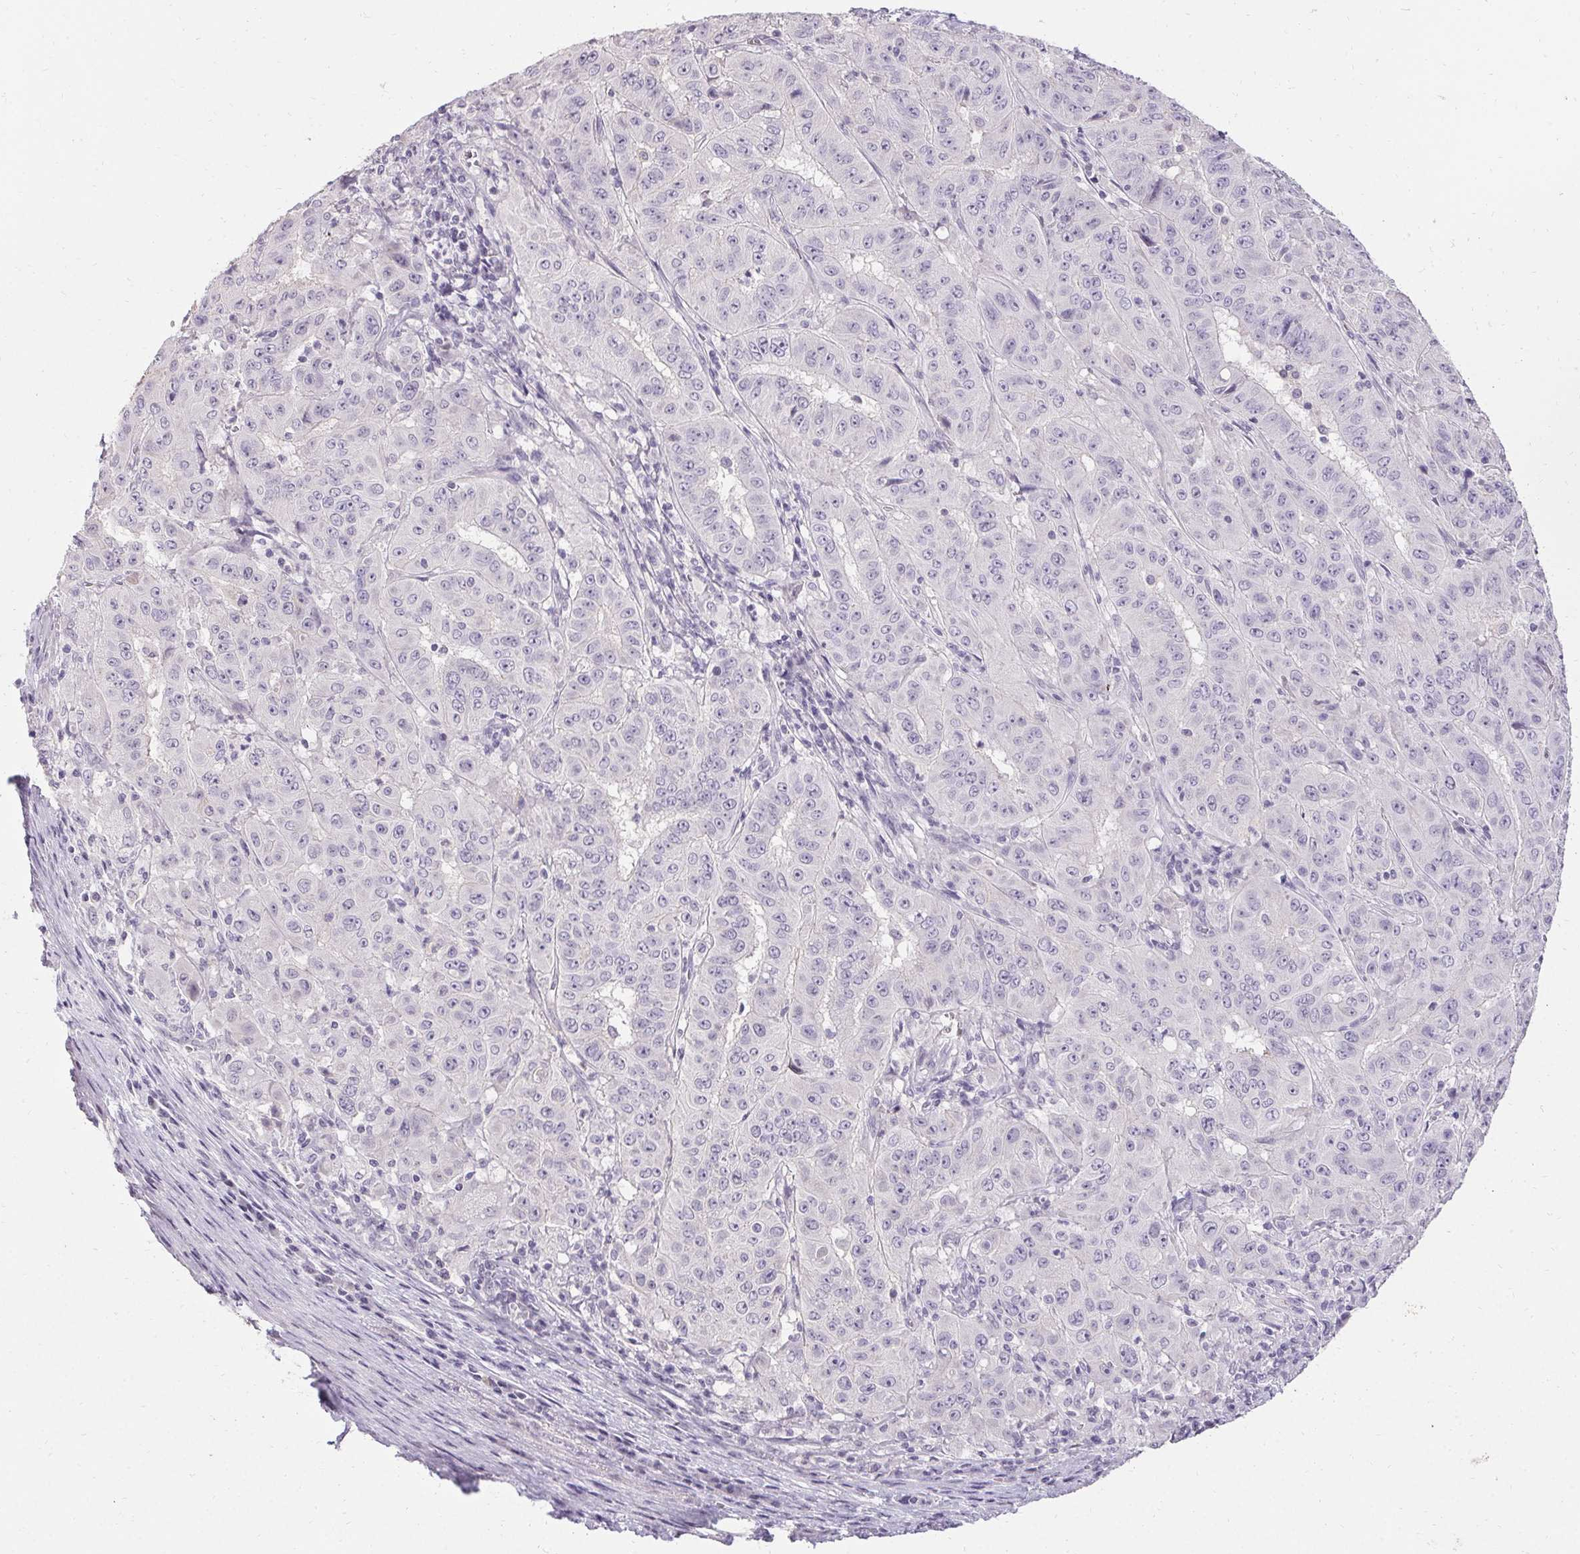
{"staining": {"intensity": "negative", "quantity": "none", "location": "none"}, "tissue": "pancreatic cancer", "cell_type": "Tumor cells", "image_type": "cancer", "snomed": [{"axis": "morphology", "description": "Adenocarcinoma, NOS"}, {"axis": "topography", "description": "Pancreas"}], "caption": "Immunohistochemistry (IHC) of human pancreatic adenocarcinoma reveals no positivity in tumor cells.", "gene": "PMEL", "patient": {"sex": "male", "age": 63}}